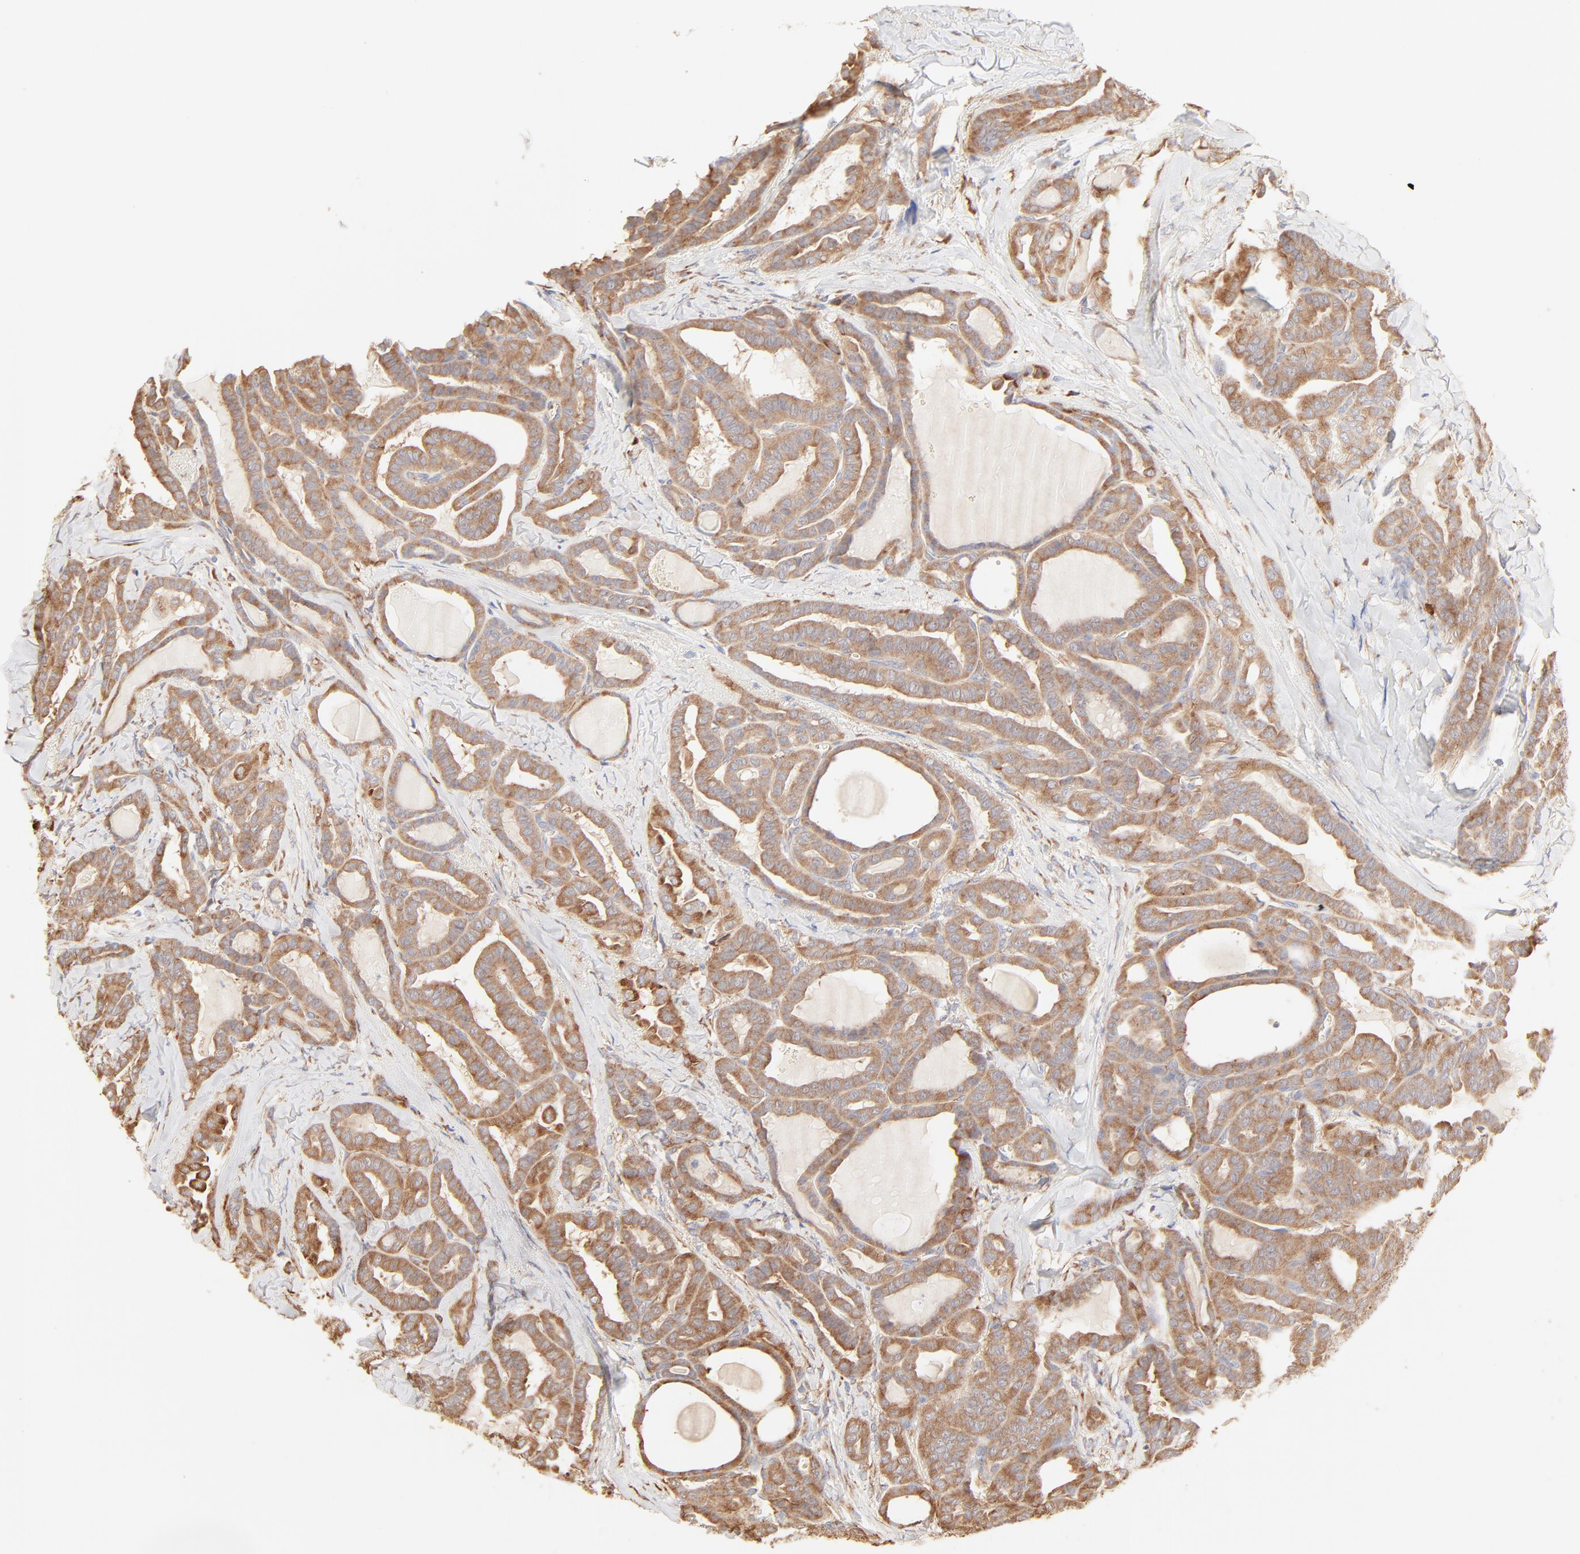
{"staining": {"intensity": "weak", "quantity": ">75%", "location": "cytoplasmic/membranous"}, "tissue": "thyroid cancer", "cell_type": "Tumor cells", "image_type": "cancer", "snomed": [{"axis": "morphology", "description": "Carcinoma, NOS"}, {"axis": "topography", "description": "Thyroid gland"}], "caption": "About >75% of tumor cells in thyroid cancer display weak cytoplasmic/membranous protein positivity as visualized by brown immunohistochemical staining.", "gene": "RPS20", "patient": {"sex": "female", "age": 91}}